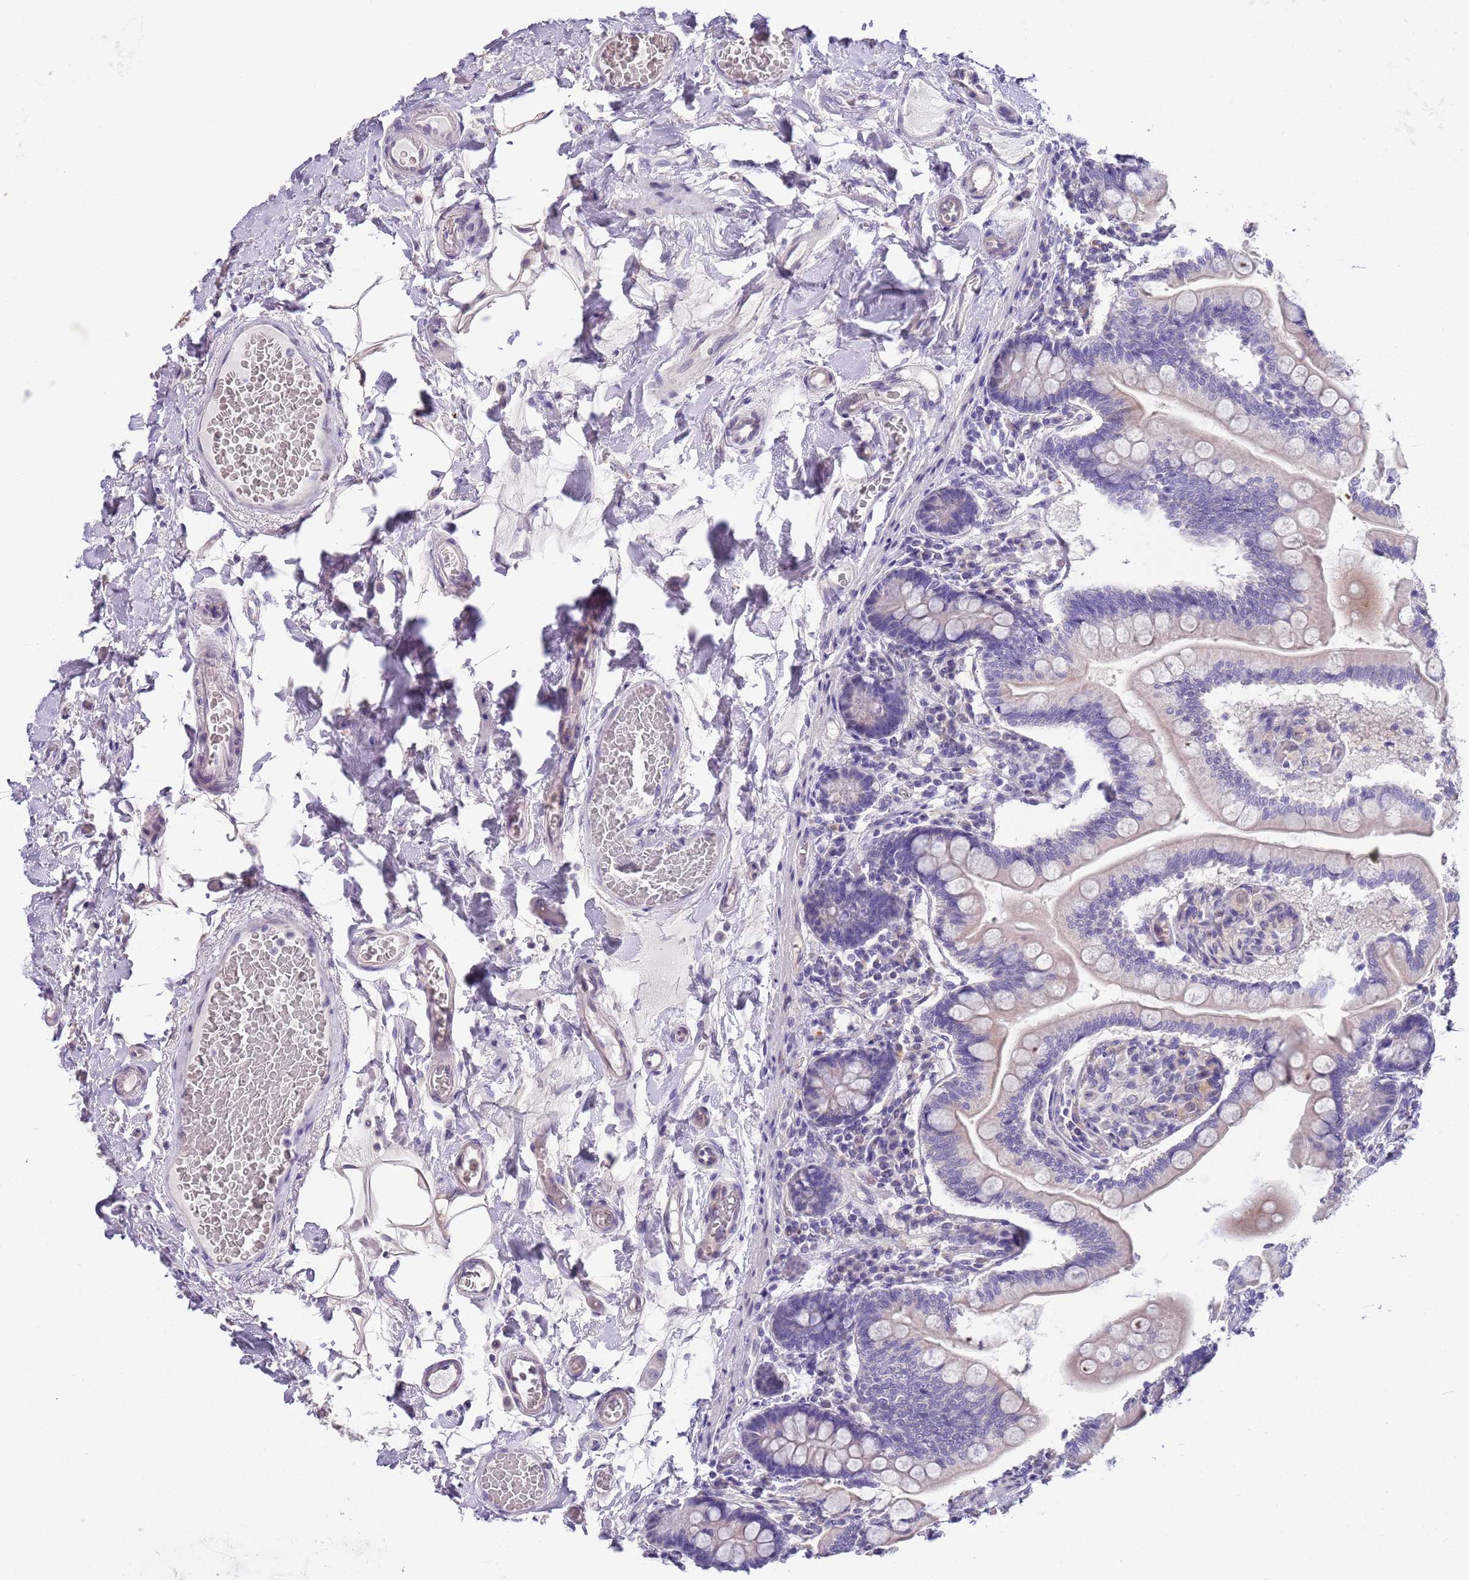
{"staining": {"intensity": "weak", "quantity": "<25%", "location": "cytoplasmic/membranous"}, "tissue": "small intestine", "cell_type": "Glandular cells", "image_type": "normal", "snomed": [{"axis": "morphology", "description": "Normal tissue, NOS"}, {"axis": "topography", "description": "Small intestine"}], "caption": "IHC histopathology image of normal small intestine: human small intestine stained with DAB demonstrates no significant protein positivity in glandular cells.", "gene": "BRMS1L", "patient": {"sex": "female", "age": 64}}